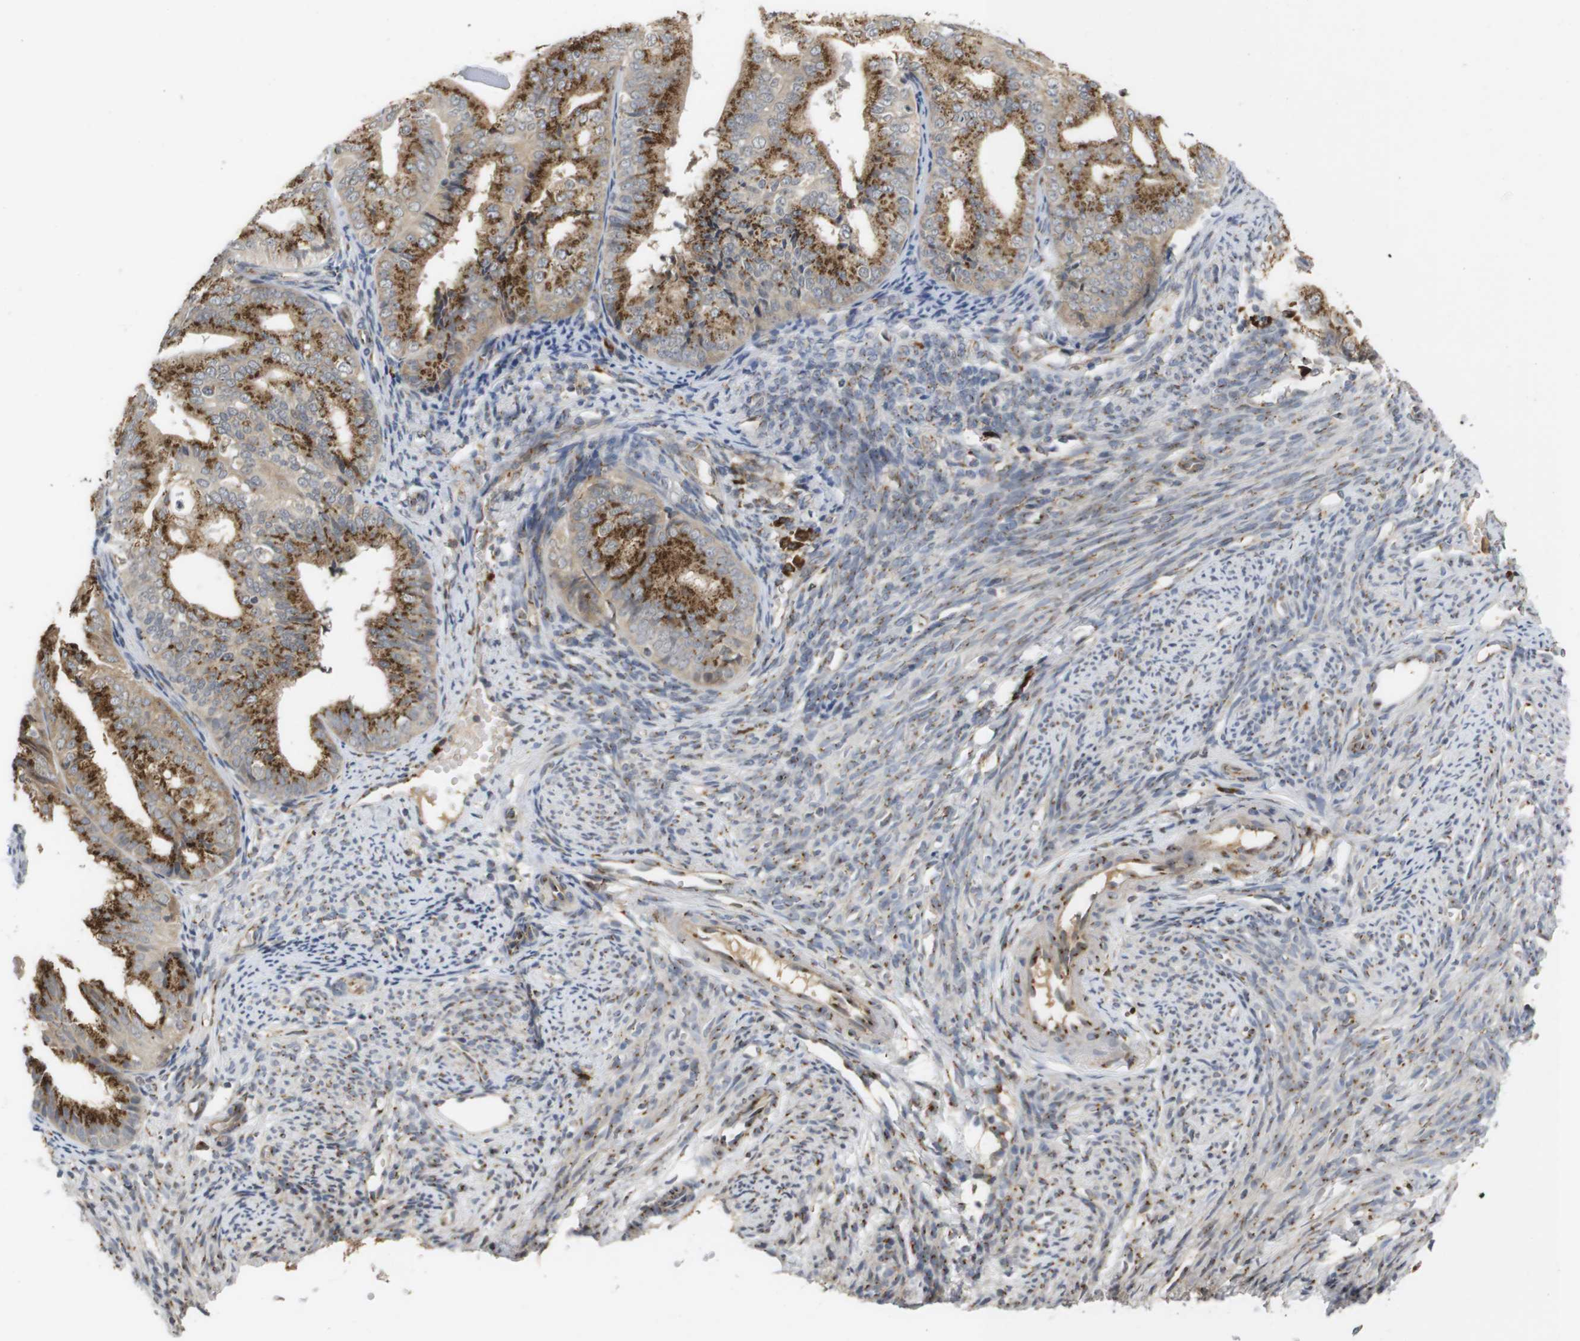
{"staining": {"intensity": "strong", "quantity": ">75%", "location": "cytoplasmic/membranous"}, "tissue": "endometrial cancer", "cell_type": "Tumor cells", "image_type": "cancer", "snomed": [{"axis": "morphology", "description": "Adenocarcinoma, NOS"}, {"axis": "topography", "description": "Endometrium"}], "caption": "Immunohistochemical staining of endometrial cancer (adenocarcinoma) reveals high levels of strong cytoplasmic/membranous protein positivity in about >75% of tumor cells. (IHC, brightfield microscopy, high magnification).", "gene": "ZFPL1", "patient": {"sex": "female", "age": 63}}